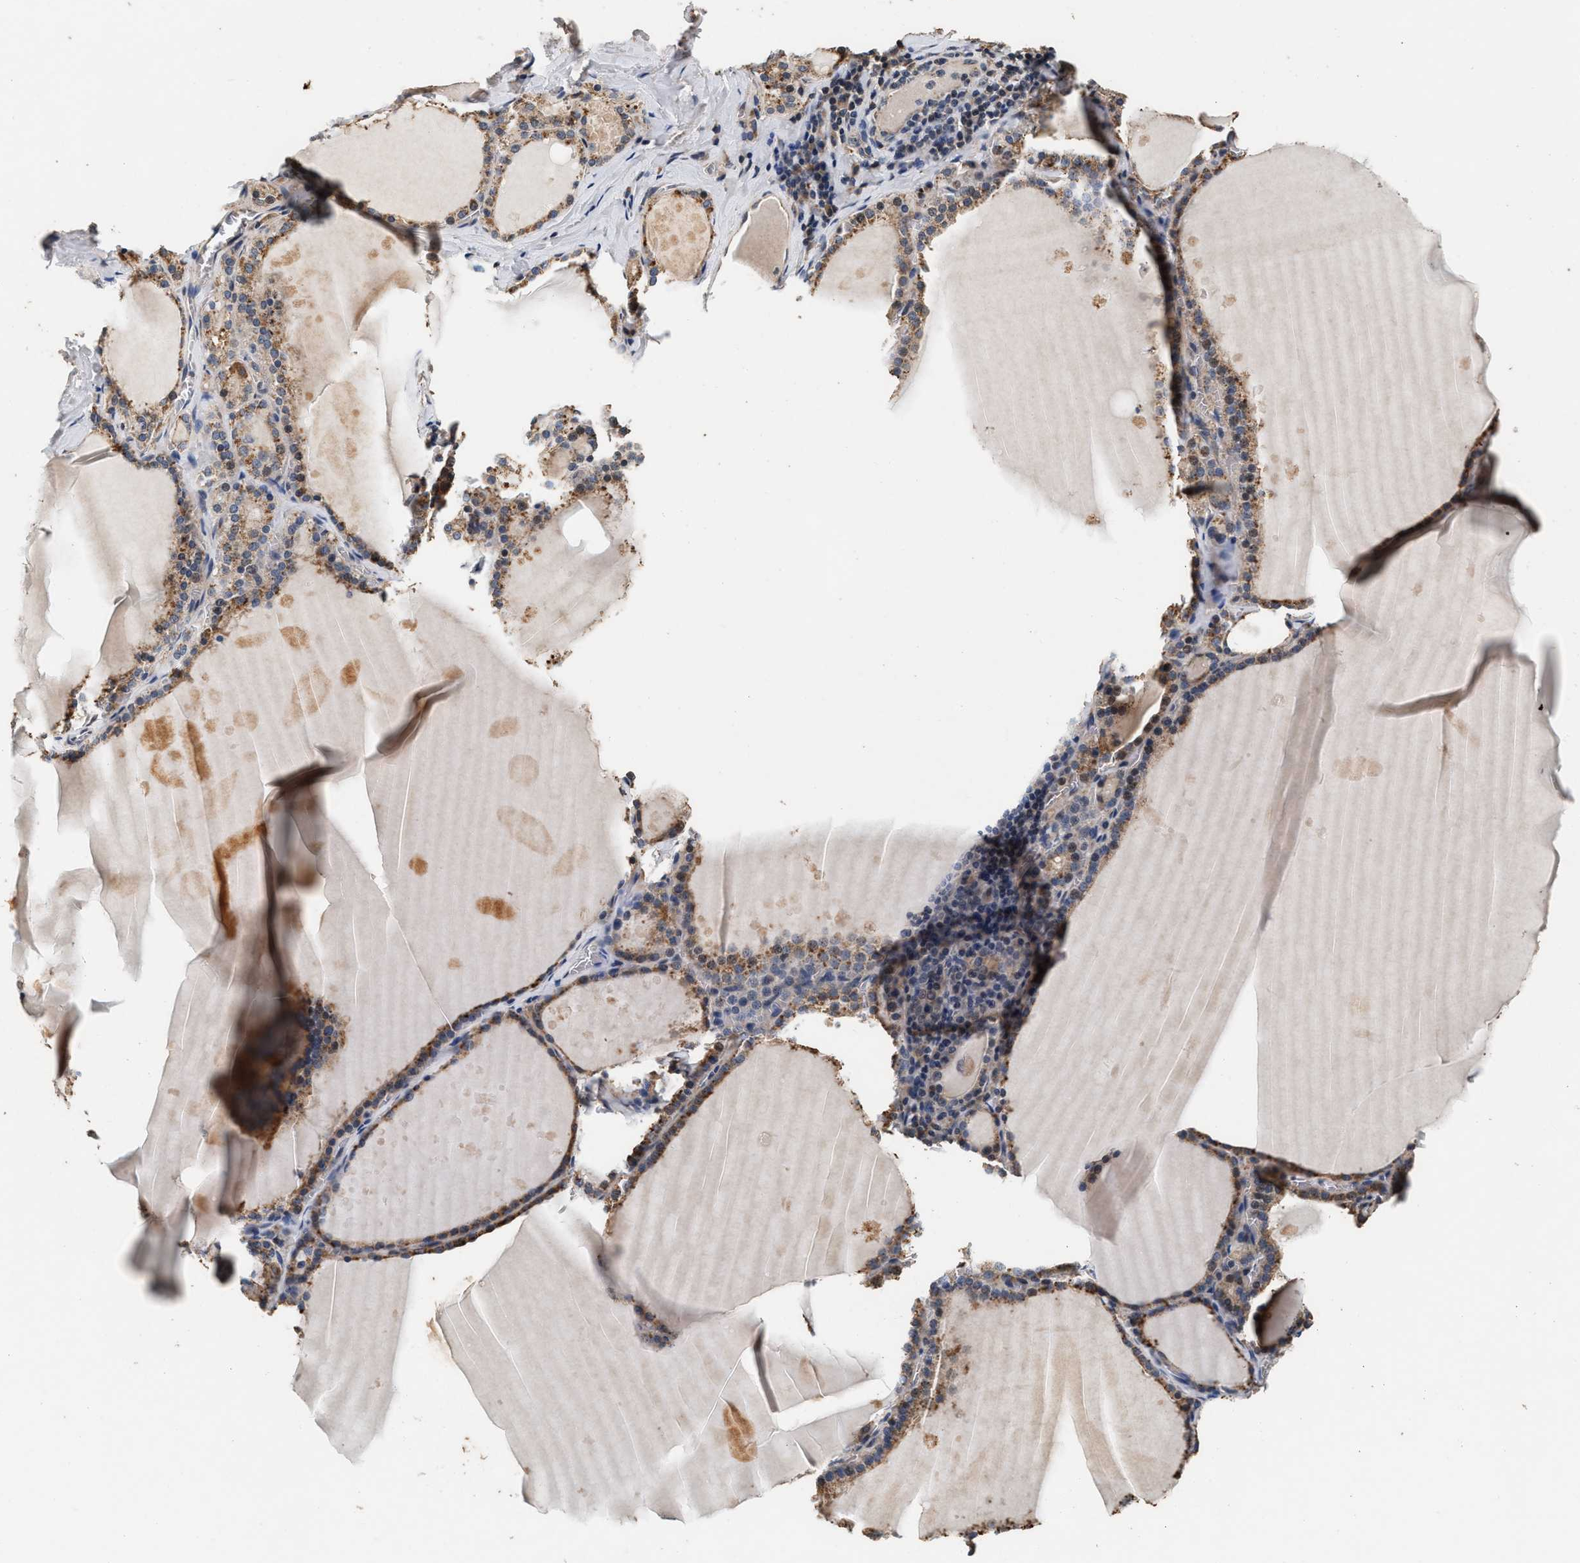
{"staining": {"intensity": "moderate", "quantity": ">75%", "location": "cytoplasmic/membranous"}, "tissue": "thyroid gland", "cell_type": "Glandular cells", "image_type": "normal", "snomed": [{"axis": "morphology", "description": "Normal tissue, NOS"}, {"axis": "topography", "description": "Thyroid gland"}], "caption": "This histopathology image shows immunohistochemistry staining of normal thyroid gland, with medium moderate cytoplasmic/membranous staining in approximately >75% of glandular cells.", "gene": "PTGR3", "patient": {"sex": "male", "age": 56}}